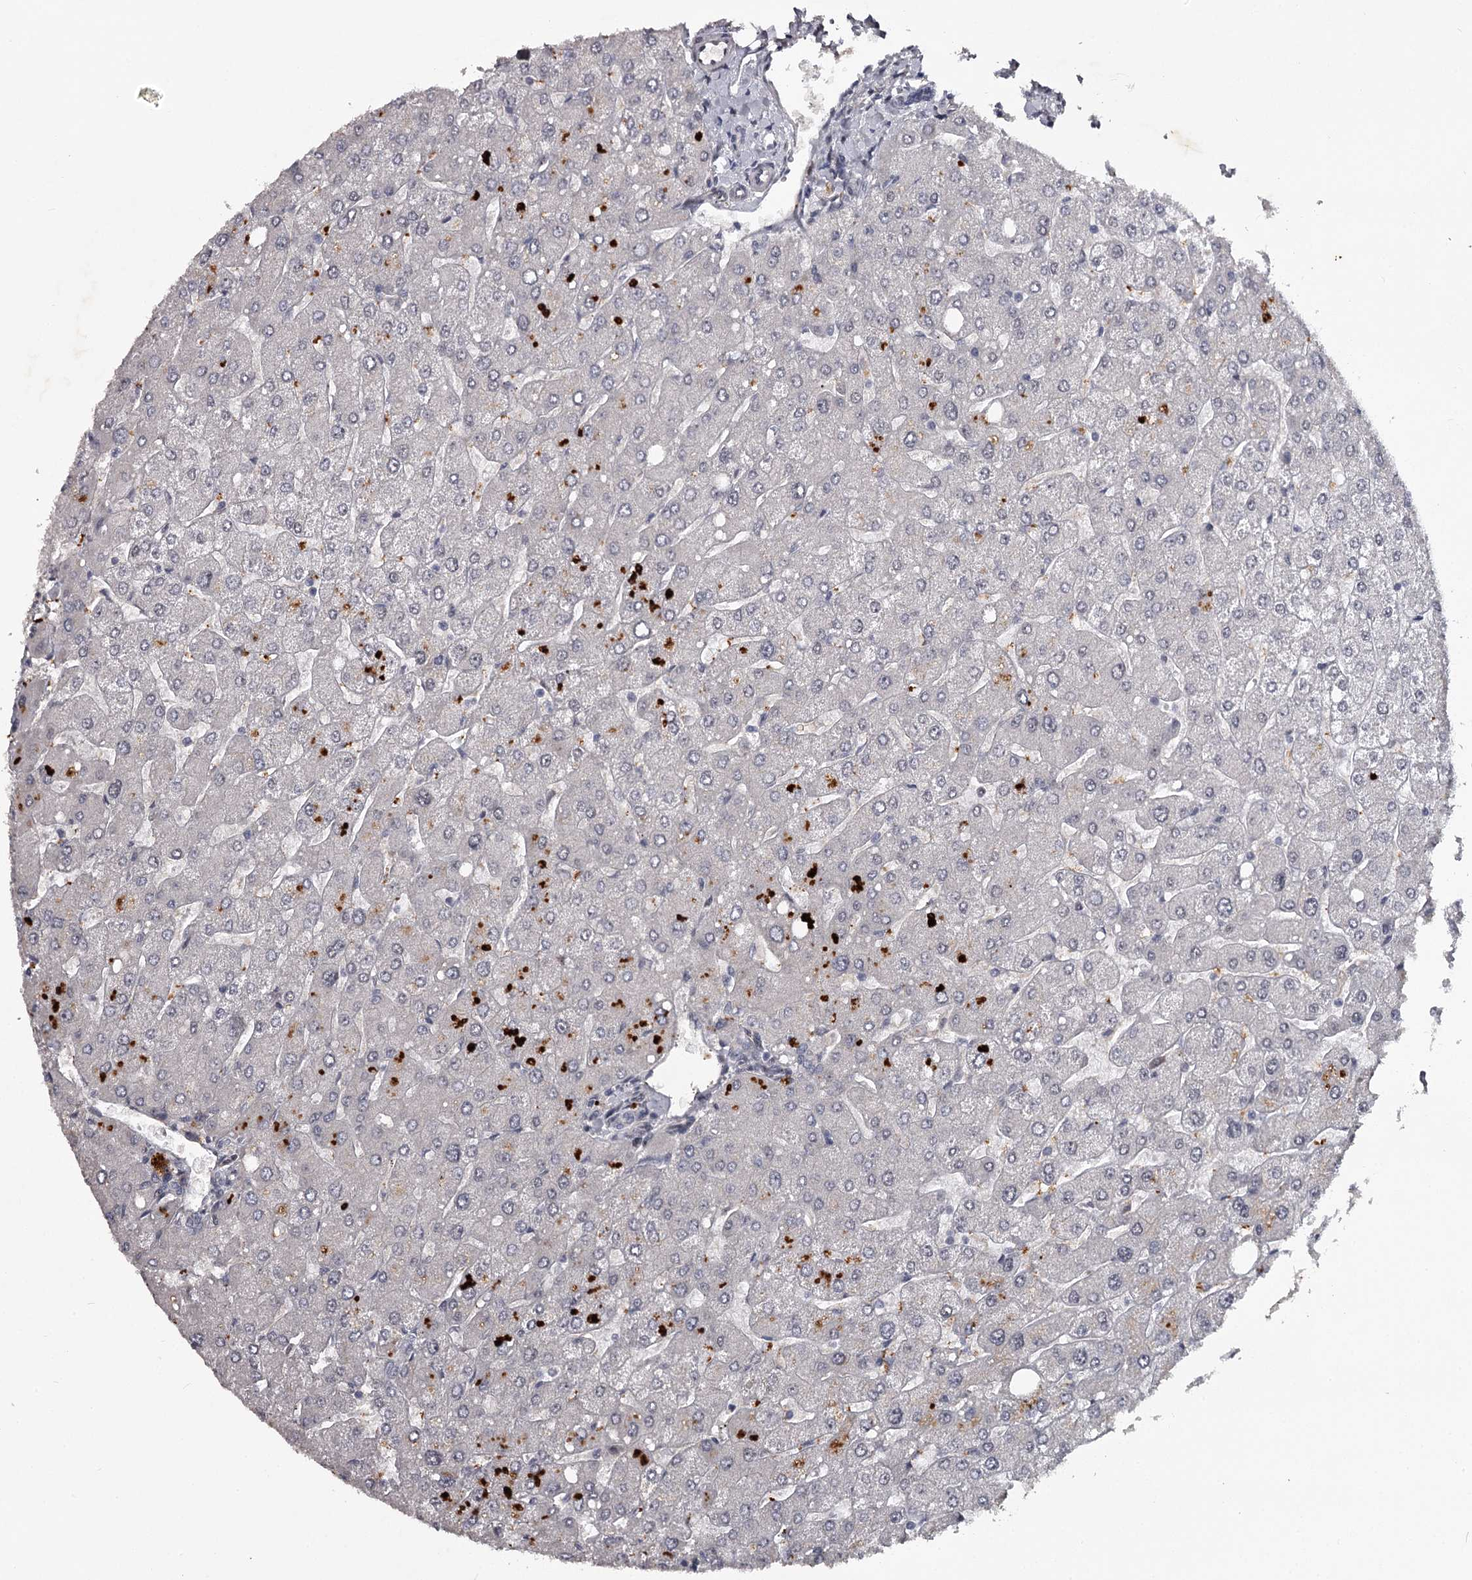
{"staining": {"intensity": "negative", "quantity": "none", "location": "none"}, "tissue": "liver", "cell_type": "Cholangiocytes", "image_type": "normal", "snomed": [{"axis": "morphology", "description": "Normal tissue, NOS"}, {"axis": "topography", "description": "Liver"}], "caption": "IHC micrograph of normal liver stained for a protein (brown), which demonstrates no staining in cholangiocytes.", "gene": "RNF44", "patient": {"sex": "male", "age": 55}}